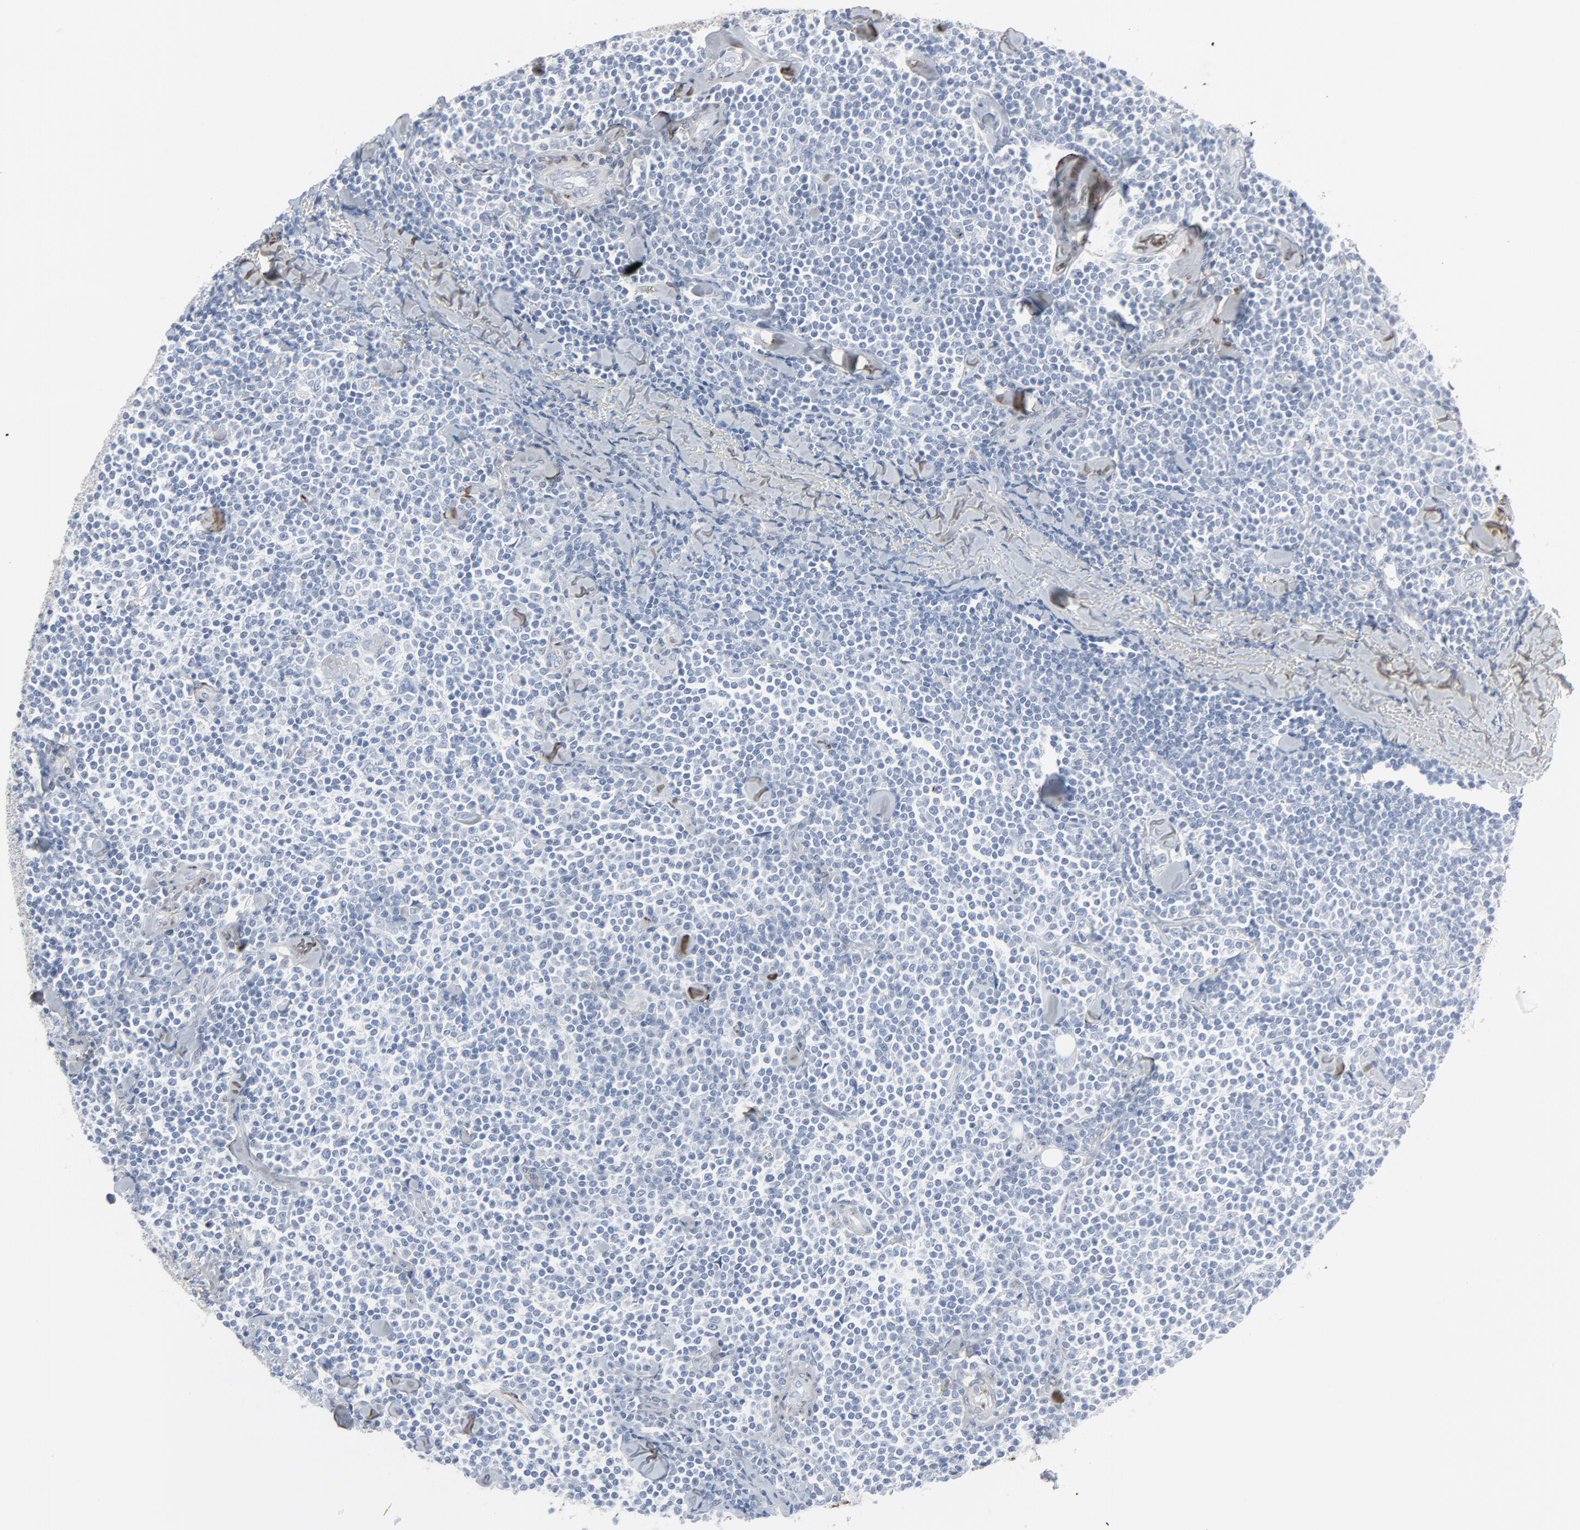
{"staining": {"intensity": "negative", "quantity": "none", "location": "none"}, "tissue": "lymphoma", "cell_type": "Tumor cells", "image_type": "cancer", "snomed": [{"axis": "morphology", "description": "Malignant lymphoma, non-Hodgkin's type, Low grade"}, {"axis": "topography", "description": "Soft tissue"}], "caption": "A histopathology image of human malignant lymphoma, non-Hodgkin's type (low-grade) is negative for staining in tumor cells.", "gene": "BGN", "patient": {"sex": "male", "age": 92}}